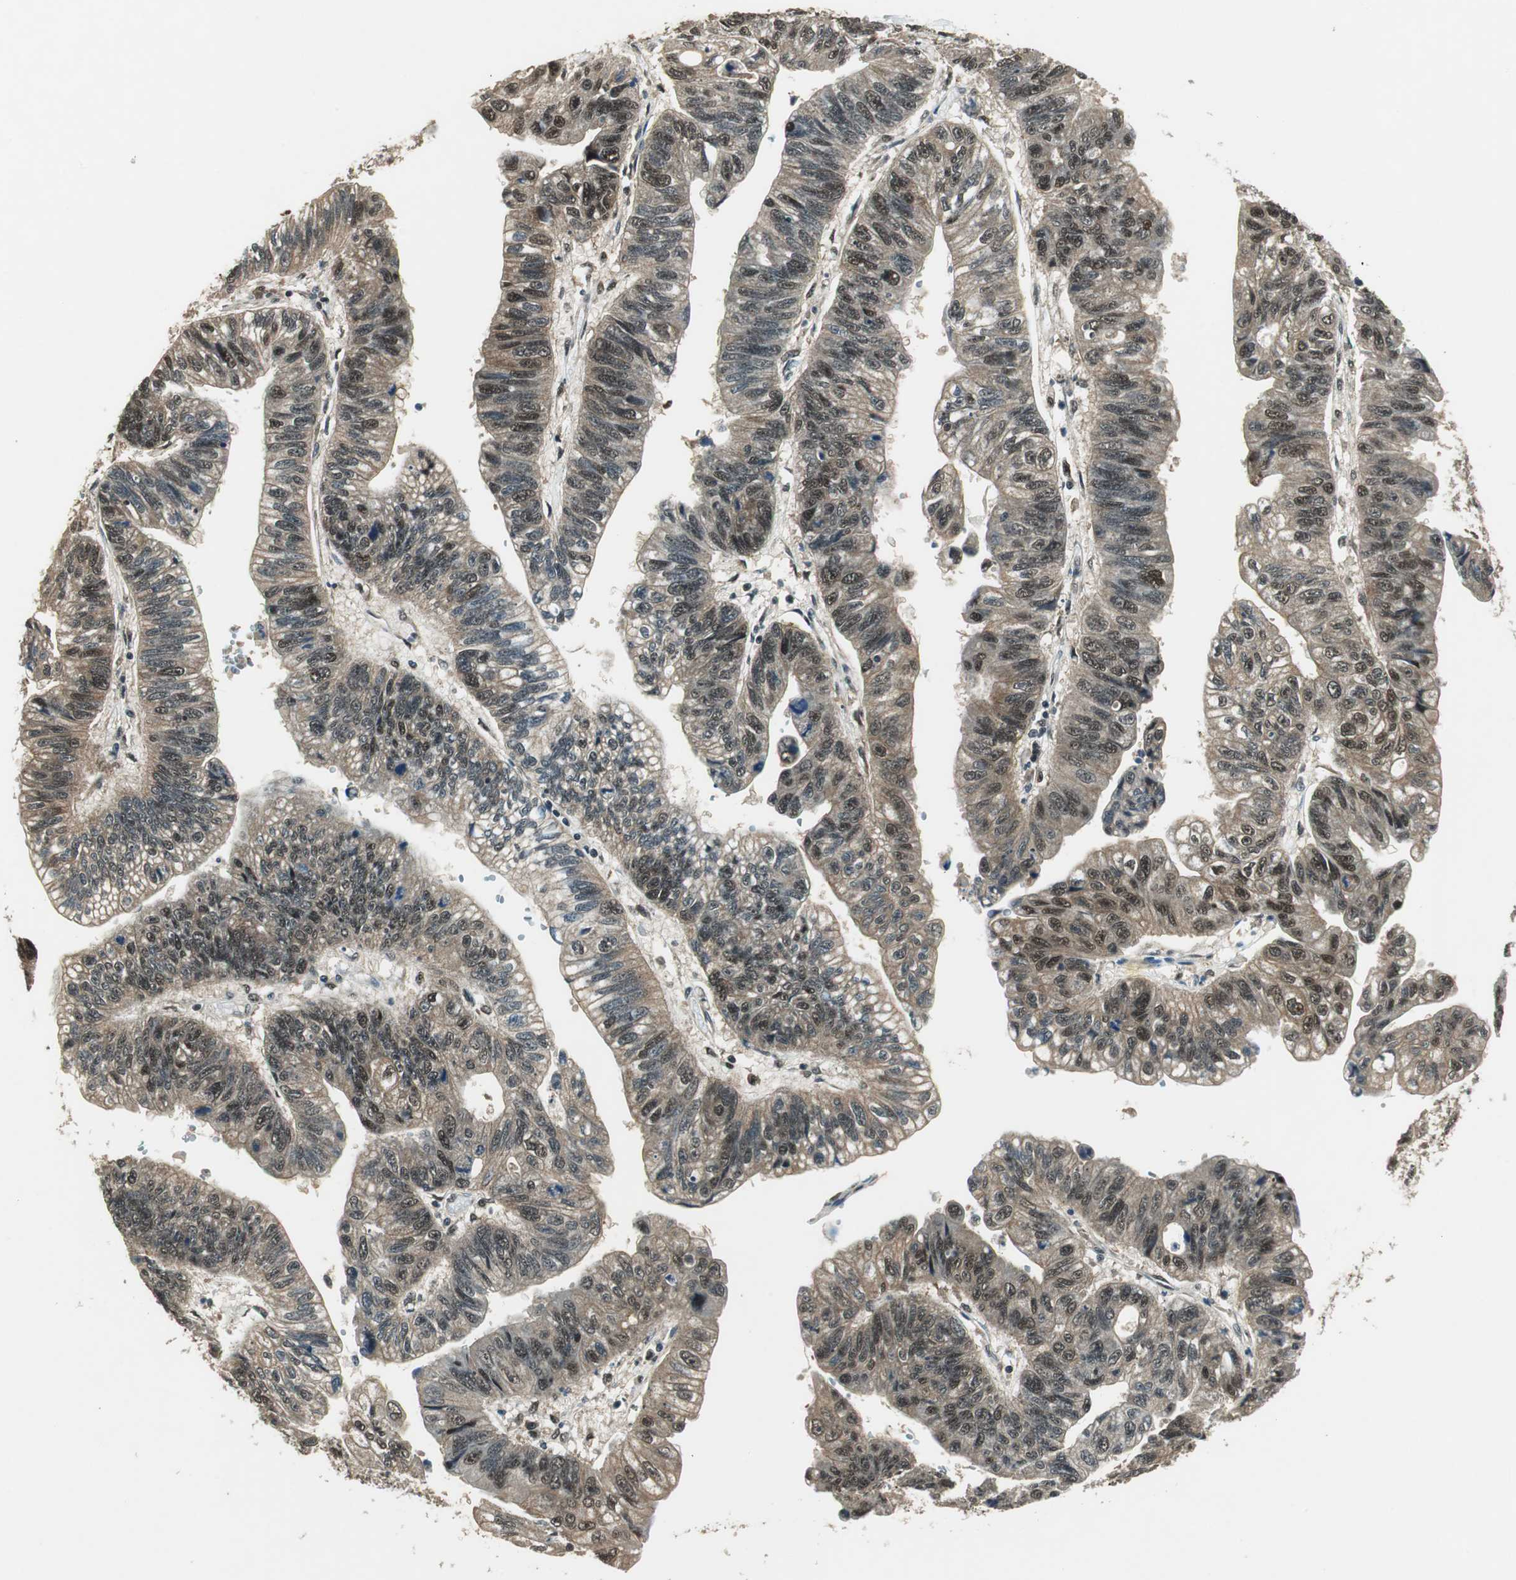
{"staining": {"intensity": "weak", "quantity": ">75%", "location": "cytoplasmic/membranous,nuclear"}, "tissue": "stomach cancer", "cell_type": "Tumor cells", "image_type": "cancer", "snomed": [{"axis": "morphology", "description": "Adenocarcinoma, NOS"}, {"axis": "topography", "description": "Stomach"}], "caption": "Immunohistochemistry image of stomach adenocarcinoma stained for a protein (brown), which reveals low levels of weak cytoplasmic/membranous and nuclear positivity in about >75% of tumor cells.", "gene": "PSMB4", "patient": {"sex": "male", "age": 59}}